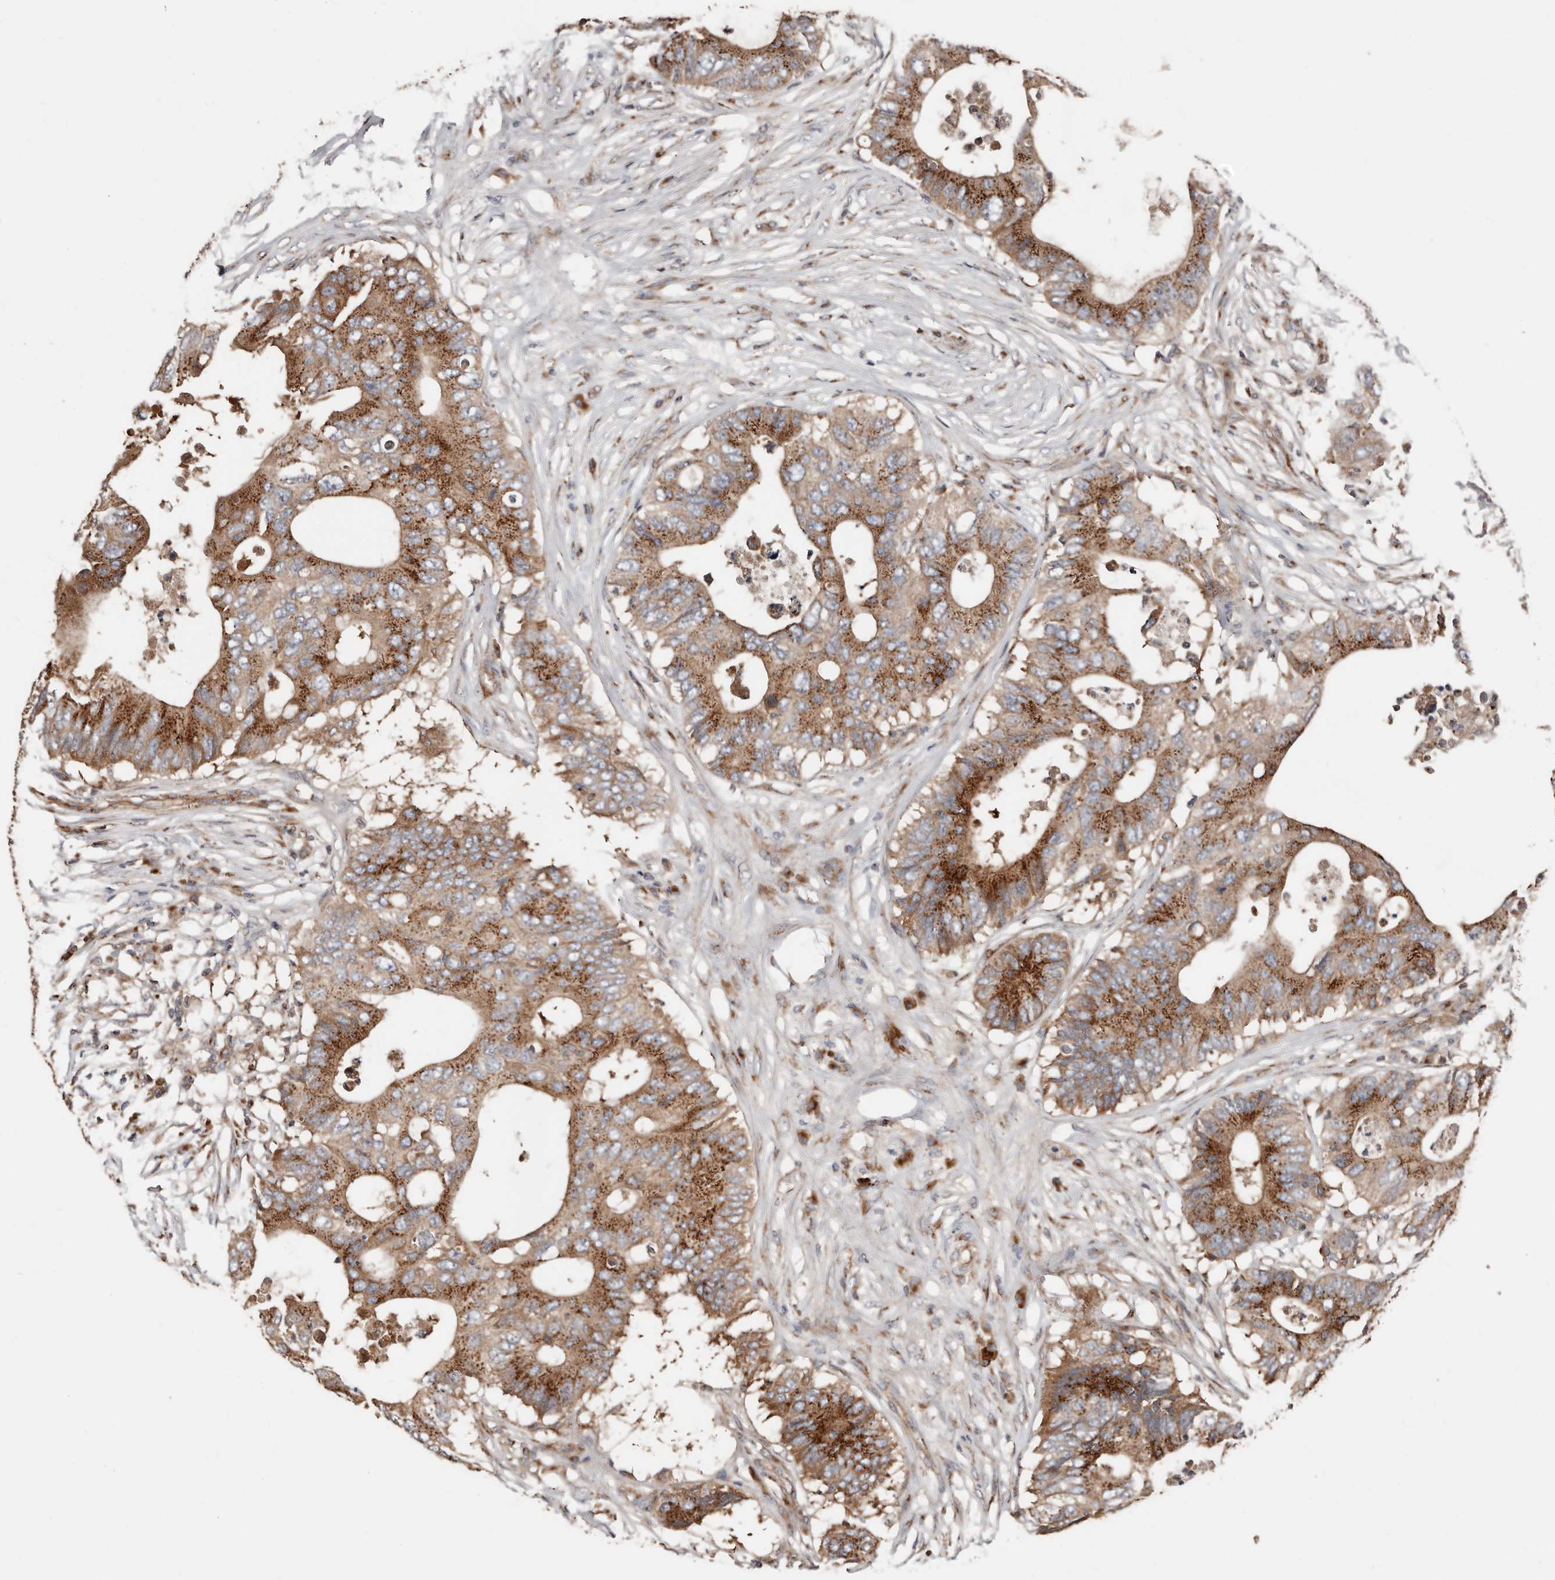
{"staining": {"intensity": "strong", "quantity": ">75%", "location": "cytoplasmic/membranous"}, "tissue": "colorectal cancer", "cell_type": "Tumor cells", "image_type": "cancer", "snomed": [{"axis": "morphology", "description": "Adenocarcinoma, NOS"}, {"axis": "topography", "description": "Colon"}], "caption": "IHC photomicrograph of neoplastic tissue: adenocarcinoma (colorectal) stained using IHC exhibits high levels of strong protein expression localized specifically in the cytoplasmic/membranous of tumor cells, appearing as a cytoplasmic/membranous brown color.", "gene": "COG1", "patient": {"sex": "male", "age": 71}}